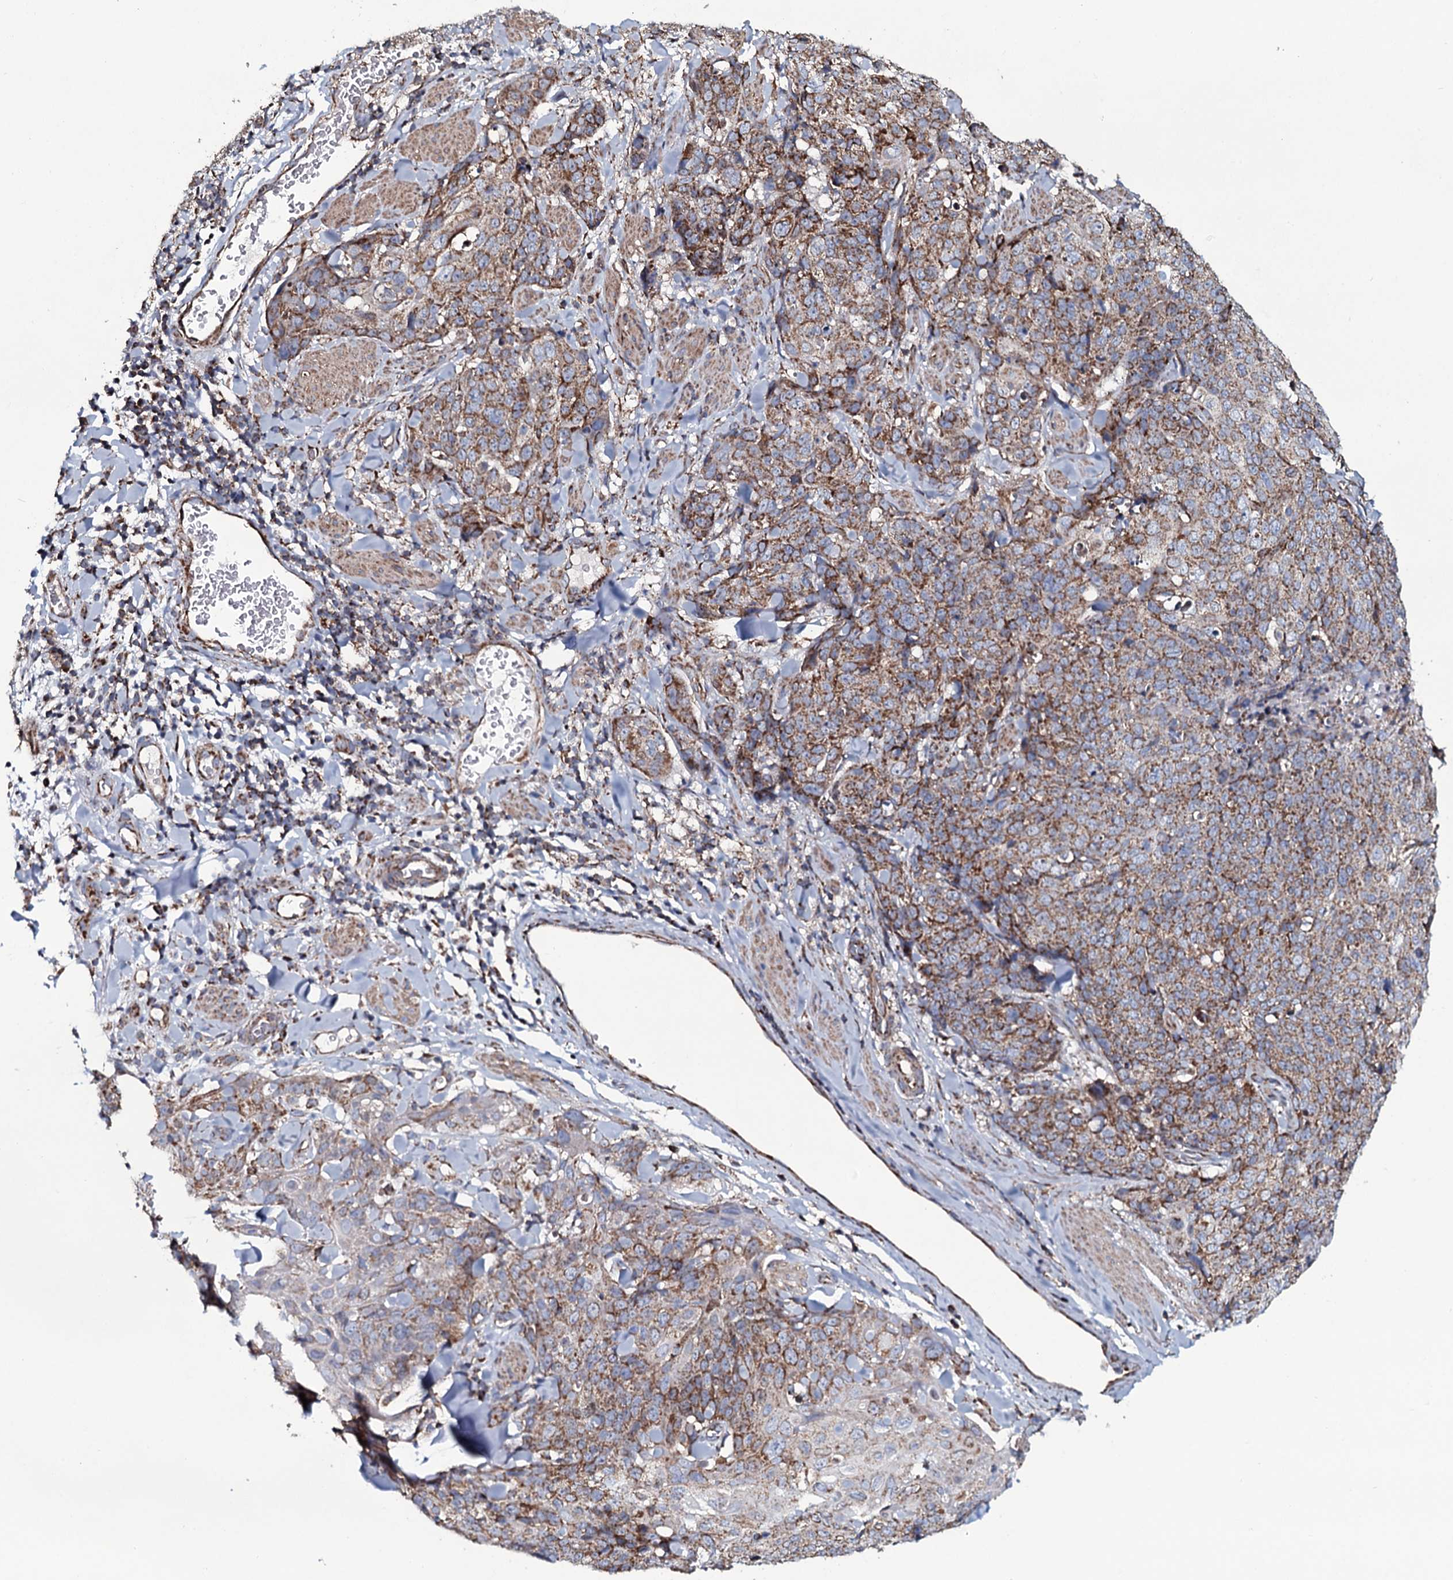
{"staining": {"intensity": "moderate", "quantity": ">75%", "location": "cytoplasmic/membranous"}, "tissue": "skin cancer", "cell_type": "Tumor cells", "image_type": "cancer", "snomed": [{"axis": "morphology", "description": "Squamous cell carcinoma, NOS"}, {"axis": "topography", "description": "Skin"}, {"axis": "topography", "description": "Vulva"}], "caption": "This image demonstrates skin cancer (squamous cell carcinoma) stained with immunohistochemistry (IHC) to label a protein in brown. The cytoplasmic/membranous of tumor cells show moderate positivity for the protein. Nuclei are counter-stained blue.", "gene": "EVC2", "patient": {"sex": "female", "age": 85}}